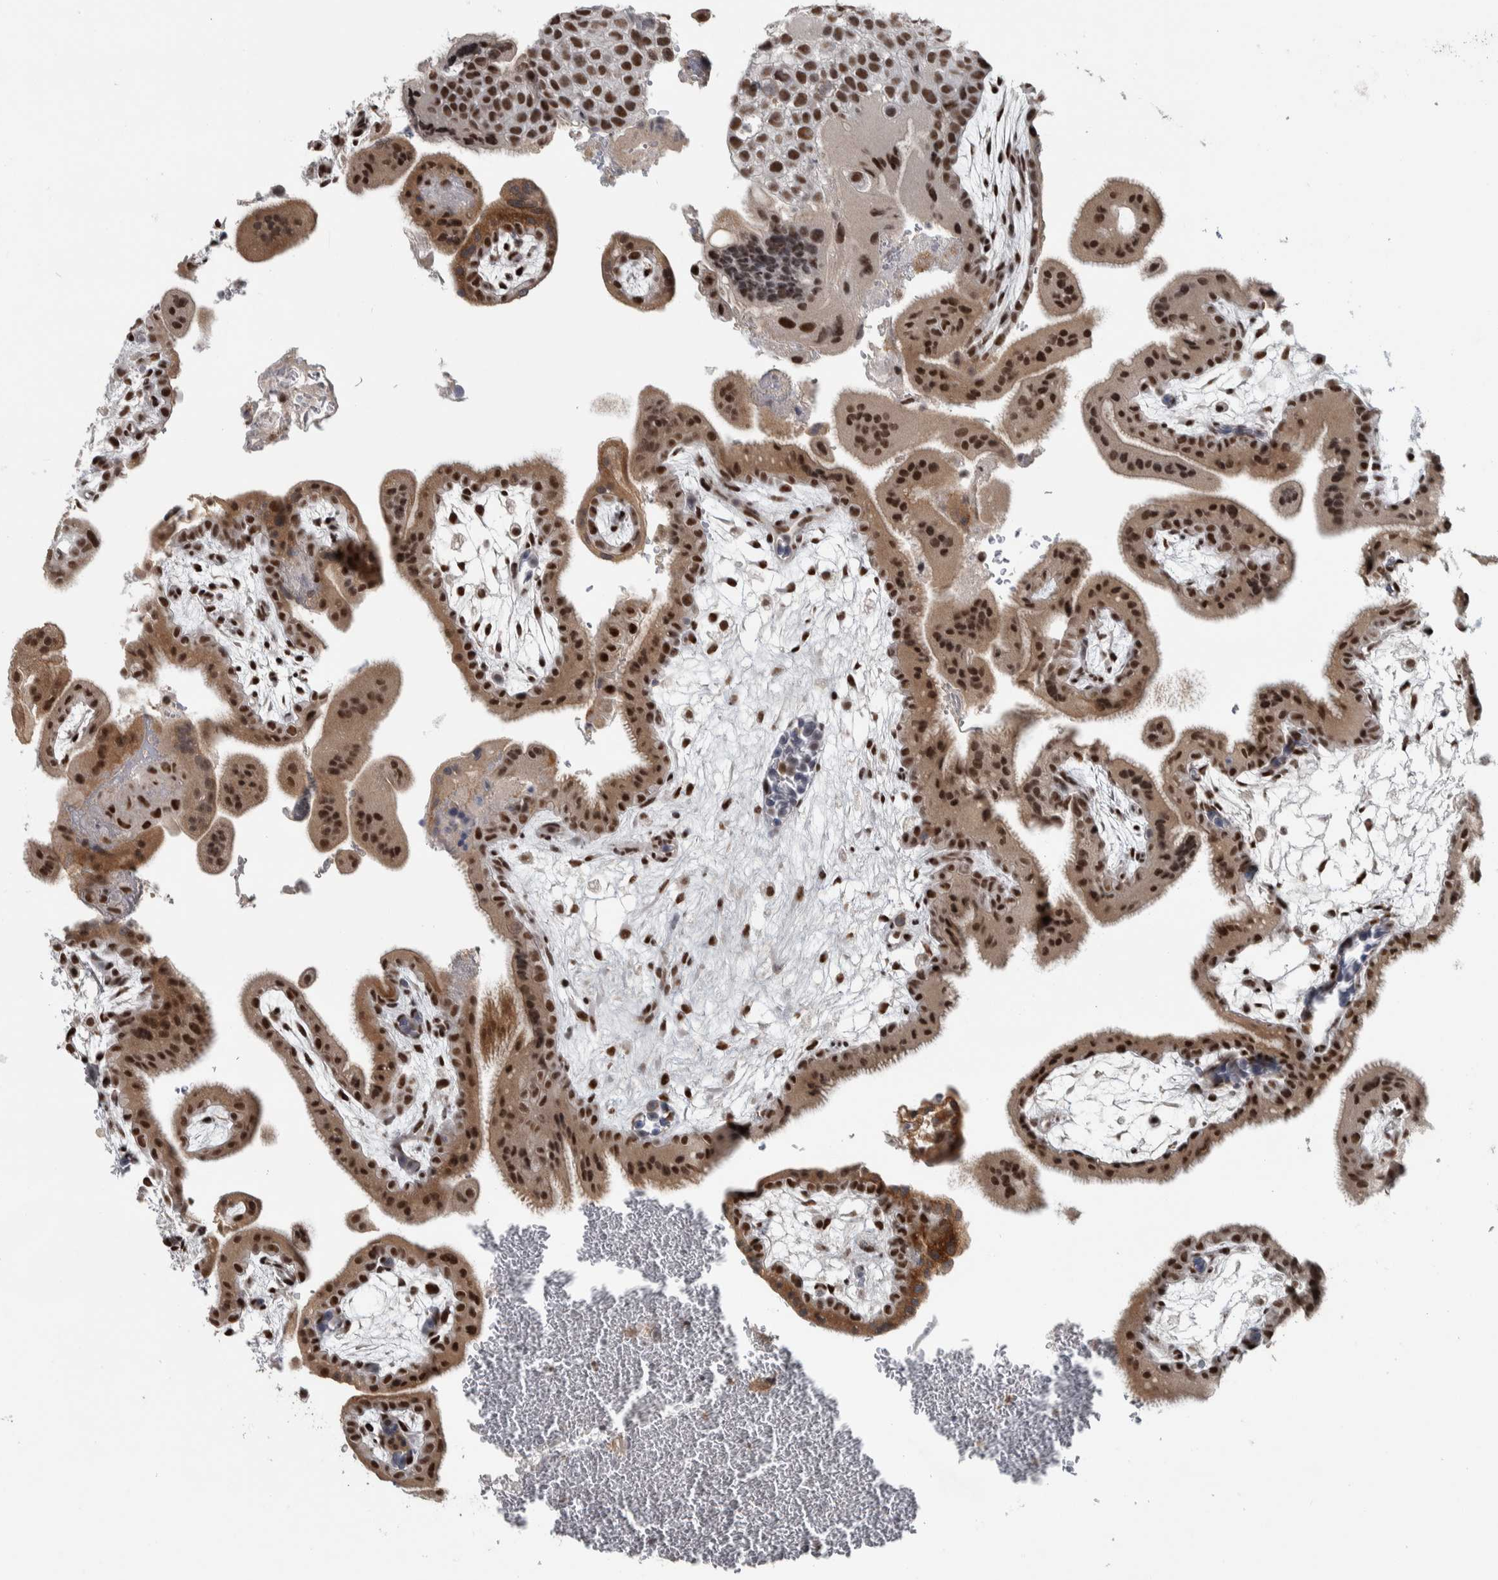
{"staining": {"intensity": "strong", "quantity": ">75%", "location": "nuclear"}, "tissue": "placenta", "cell_type": "Decidual cells", "image_type": "normal", "snomed": [{"axis": "morphology", "description": "Normal tissue, NOS"}, {"axis": "topography", "description": "Placenta"}], "caption": "Protein expression by IHC shows strong nuclear staining in approximately >75% of decidual cells in benign placenta.", "gene": "DDX42", "patient": {"sex": "female", "age": 35}}